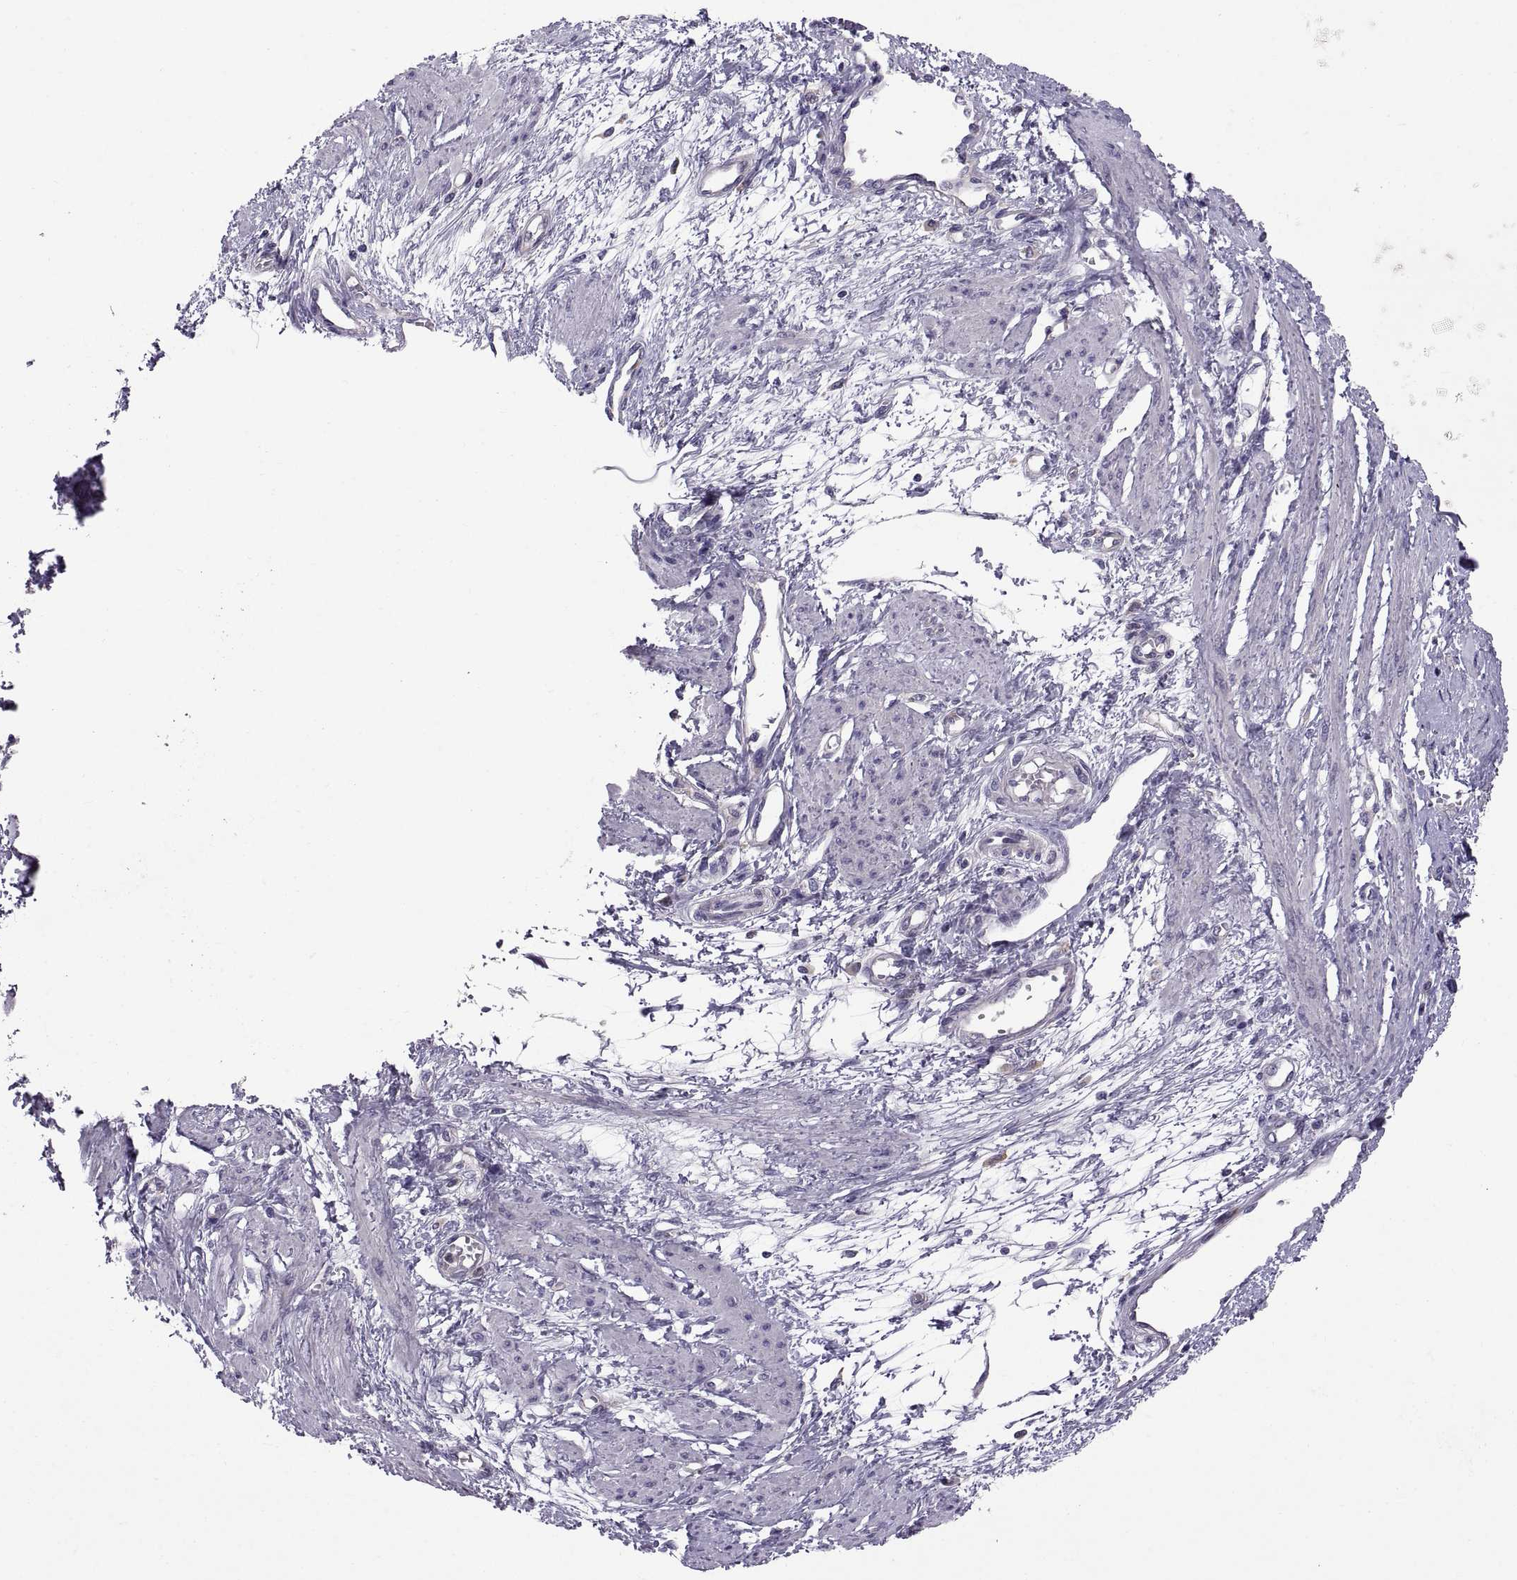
{"staining": {"intensity": "negative", "quantity": "none", "location": "none"}, "tissue": "smooth muscle", "cell_type": "Smooth muscle cells", "image_type": "normal", "snomed": [{"axis": "morphology", "description": "Normal tissue, NOS"}, {"axis": "topography", "description": "Smooth muscle"}, {"axis": "topography", "description": "Uterus"}], "caption": "This is an immunohistochemistry micrograph of unremarkable smooth muscle. There is no positivity in smooth muscle cells.", "gene": "ARSL", "patient": {"sex": "female", "age": 39}}